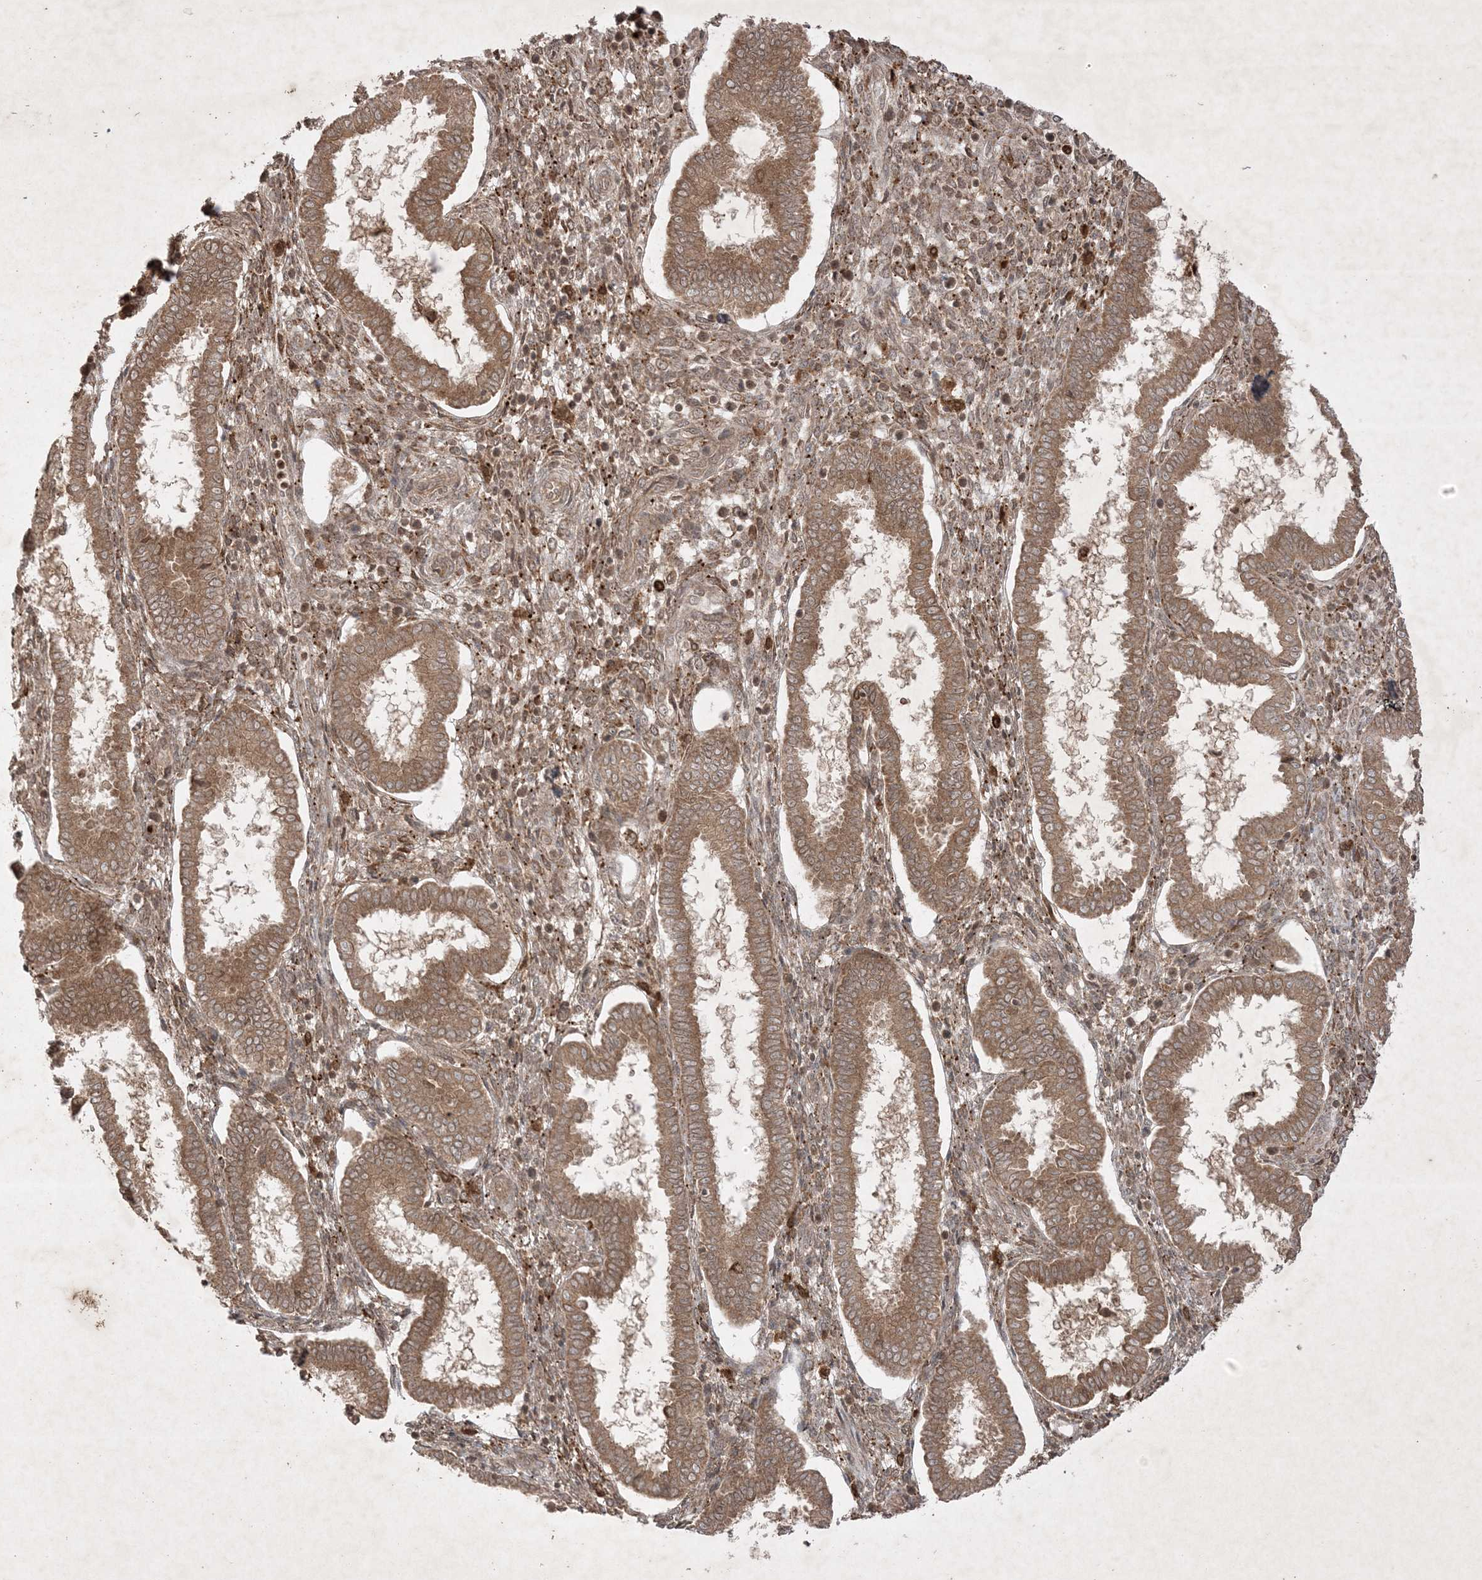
{"staining": {"intensity": "weak", "quantity": ">75%", "location": "cytoplasmic/membranous"}, "tissue": "endometrium", "cell_type": "Cells in endometrial stroma", "image_type": "normal", "snomed": [{"axis": "morphology", "description": "Normal tissue, NOS"}, {"axis": "topography", "description": "Endometrium"}], "caption": "High-magnification brightfield microscopy of unremarkable endometrium stained with DAB (brown) and counterstained with hematoxylin (blue). cells in endometrial stroma exhibit weak cytoplasmic/membranous expression is appreciated in approximately>75% of cells.", "gene": "PTK6", "patient": {"sex": "female", "age": 24}}